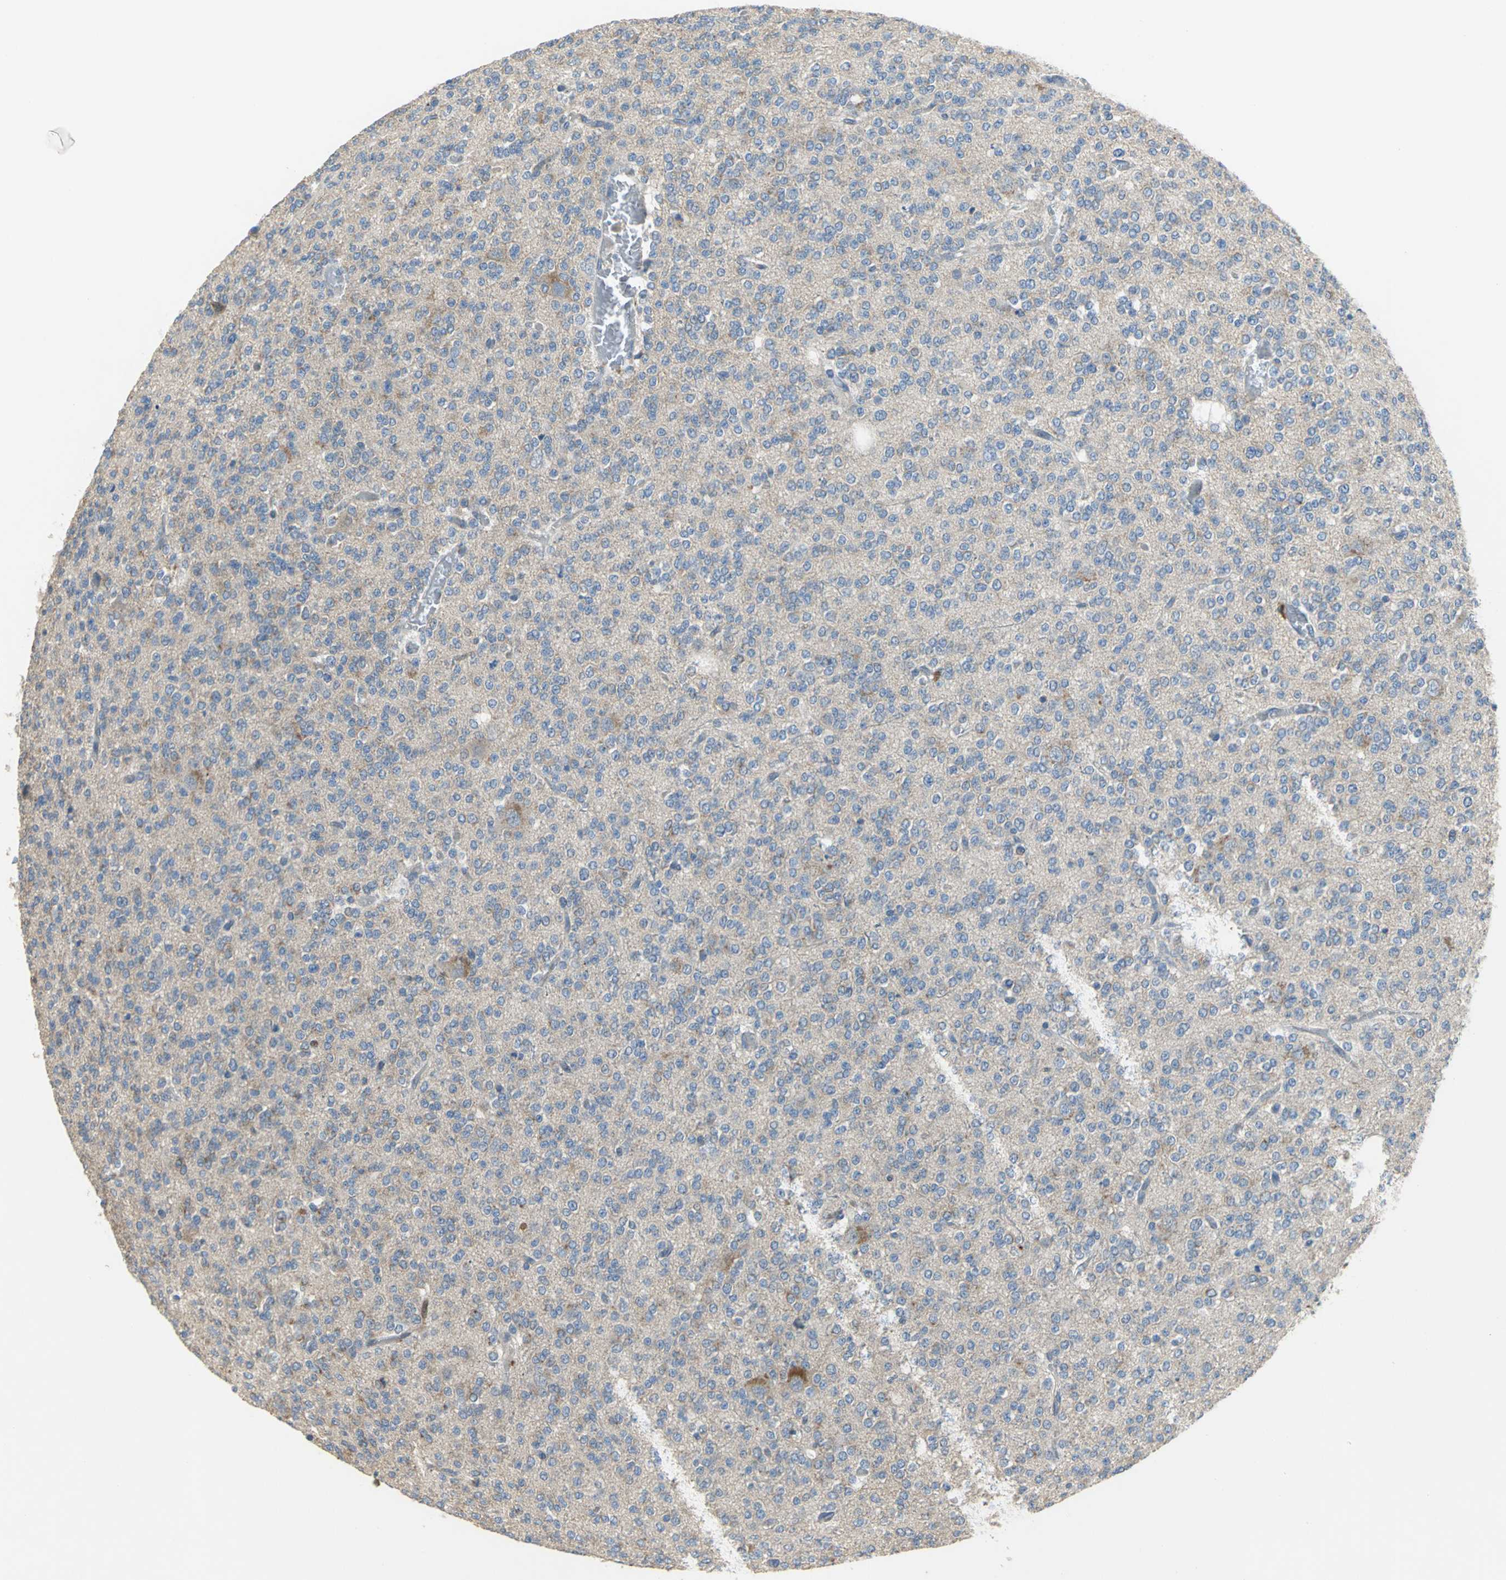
{"staining": {"intensity": "weak", "quantity": "<25%", "location": "cytoplasmic/membranous"}, "tissue": "glioma", "cell_type": "Tumor cells", "image_type": "cancer", "snomed": [{"axis": "morphology", "description": "Glioma, malignant, Low grade"}, {"axis": "topography", "description": "Brain"}], "caption": "Tumor cells are negative for brown protein staining in low-grade glioma (malignant).", "gene": "IL17RB", "patient": {"sex": "male", "age": 38}}